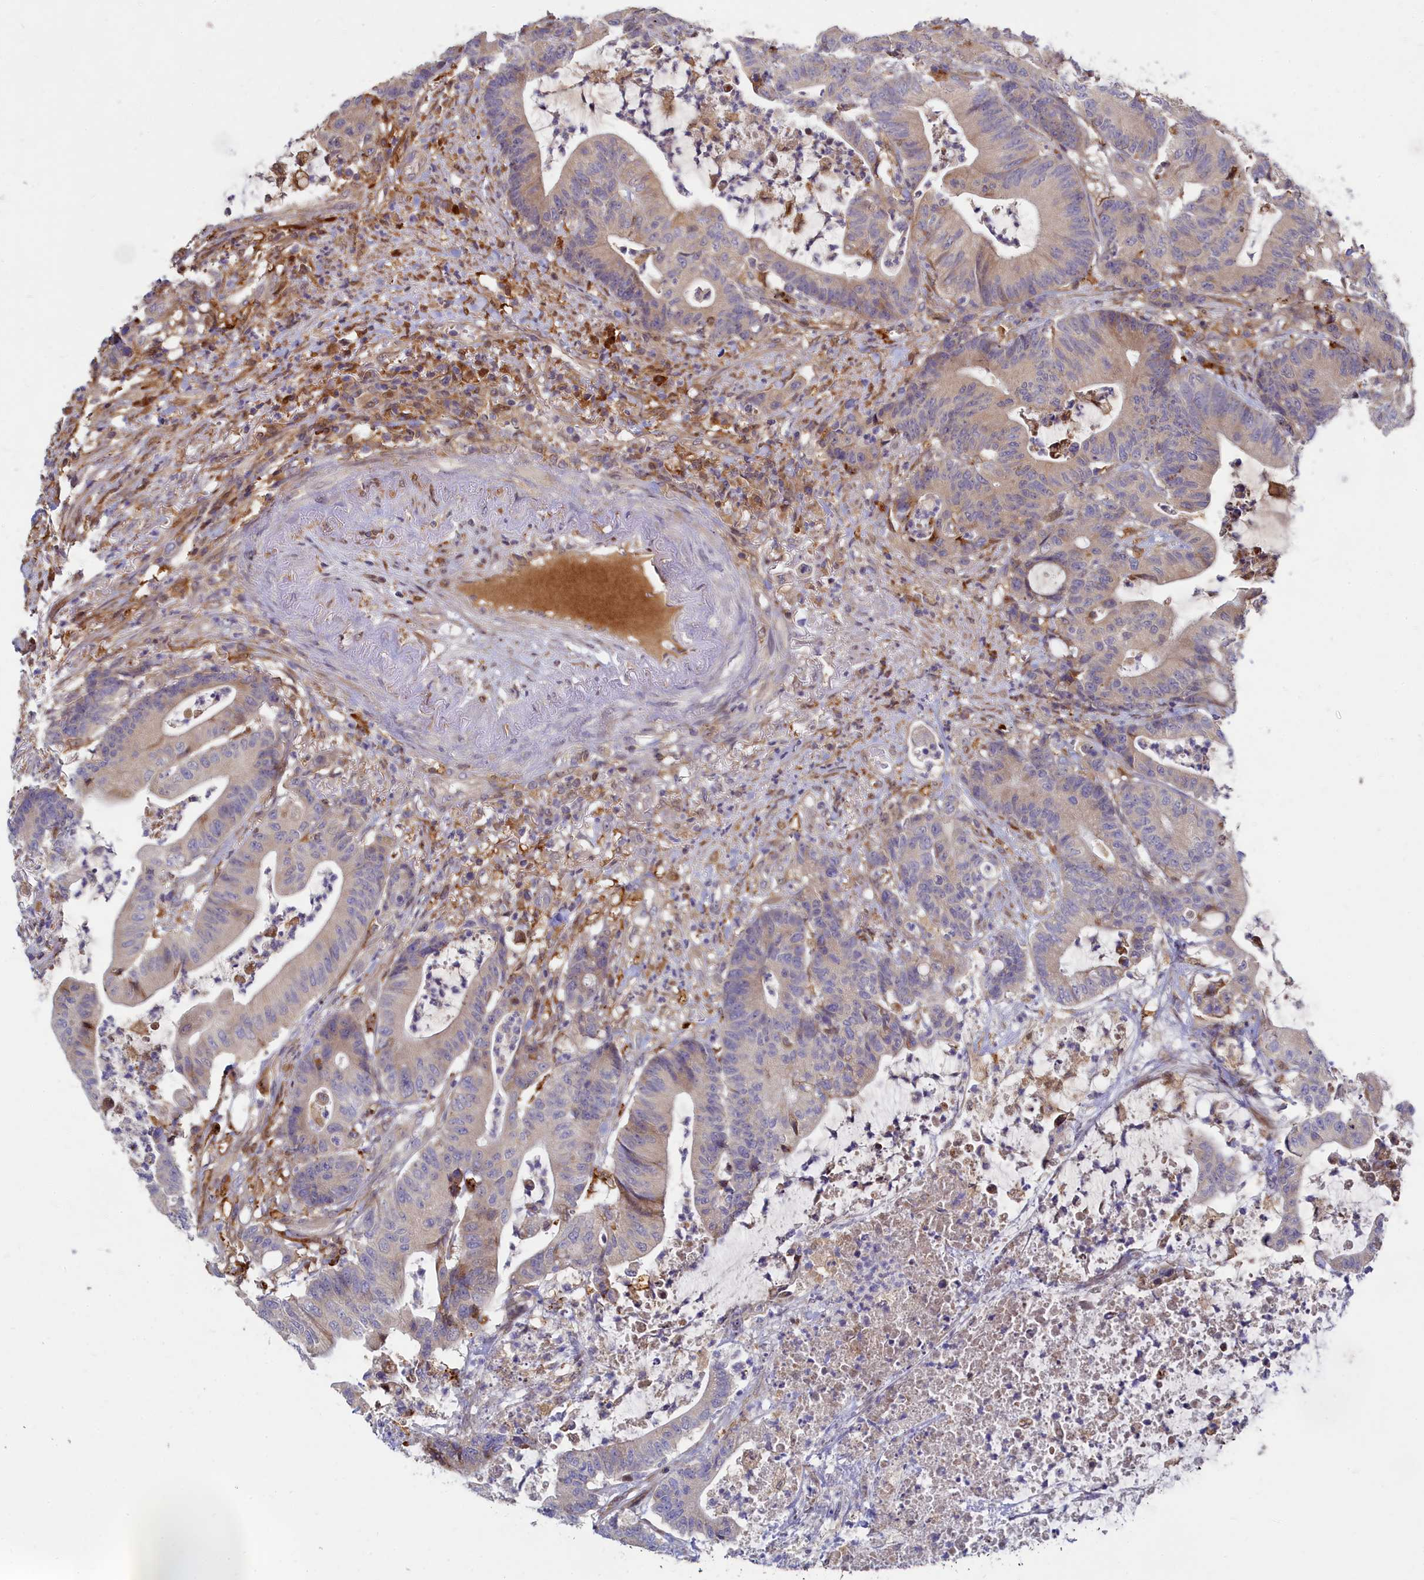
{"staining": {"intensity": "weak", "quantity": "25%-75%", "location": "cytoplasmic/membranous"}, "tissue": "colorectal cancer", "cell_type": "Tumor cells", "image_type": "cancer", "snomed": [{"axis": "morphology", "description": "Adenocarcinoma, NOS"}, {"axis": "topography", "description": "Colon"}], "caption": "Adenocarcinoma (colorectal) tissue exhibits weak cytoplasmic/membranous staining in about 25%-75% of tumor cells, visualized by immunohistochemistry.", "gene": "SPATA5L1", "patient": {"sex": "female", "age": 84}}